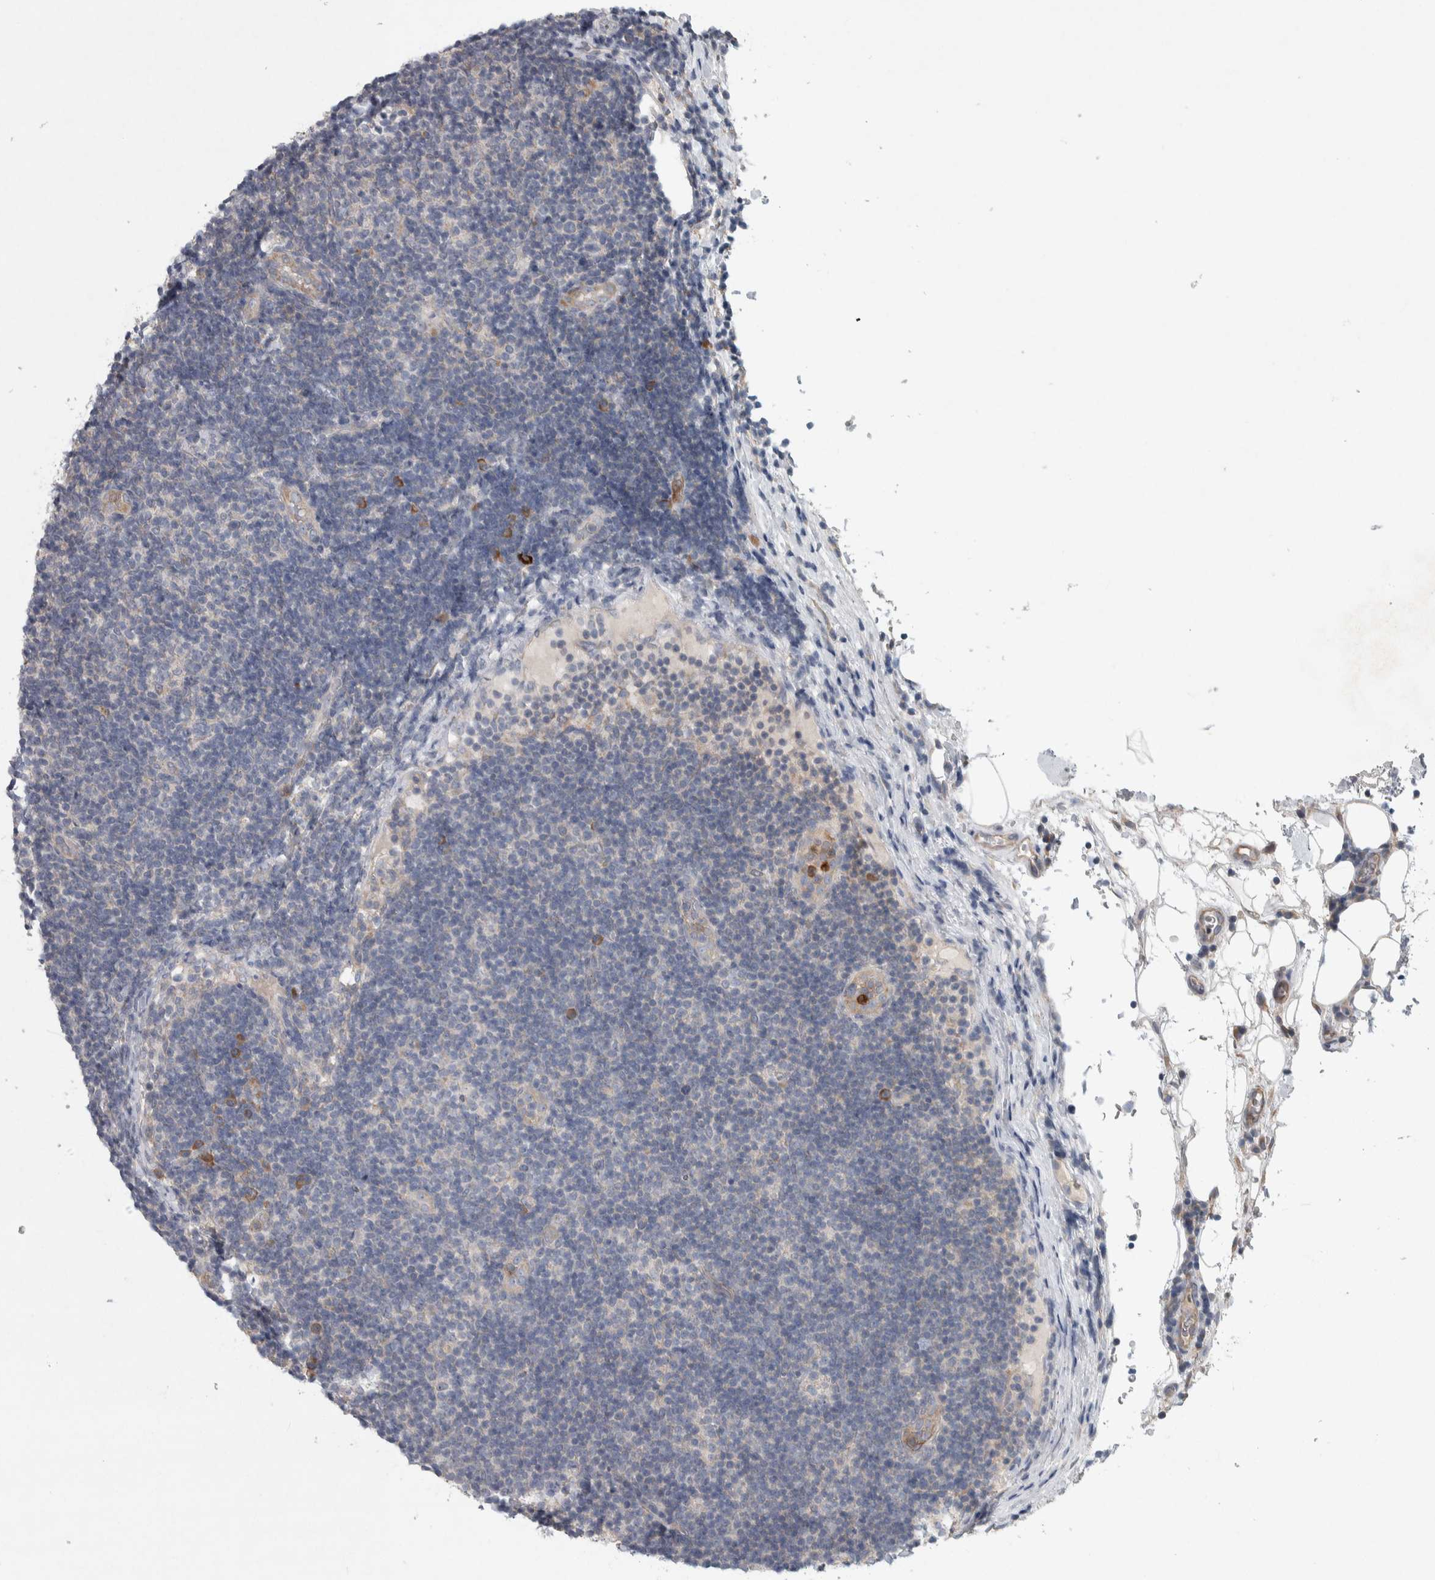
{"staining": {"intensity": "negative", "quantity": "none", "location": "none"}, "tissue": "lymphoma", "cell_type": "Tumor cells", "image_type": "cancer", "snomed": [{"axis": "morphology", "description": "Malignant lymphoma, non-Hodgkin's type, Low grade"}, {"axis": "topography", "description": "Lymph node"}], "caption": "IHC of low-grade malignant lymphoma, non-Hodgkin's type shows no staining in tumor cells. (Brightfield microscopy of DAB immunohistochemistry at high magnification).", "gene": "SRP68", "patient": {"sex": "male", "age": 83}}